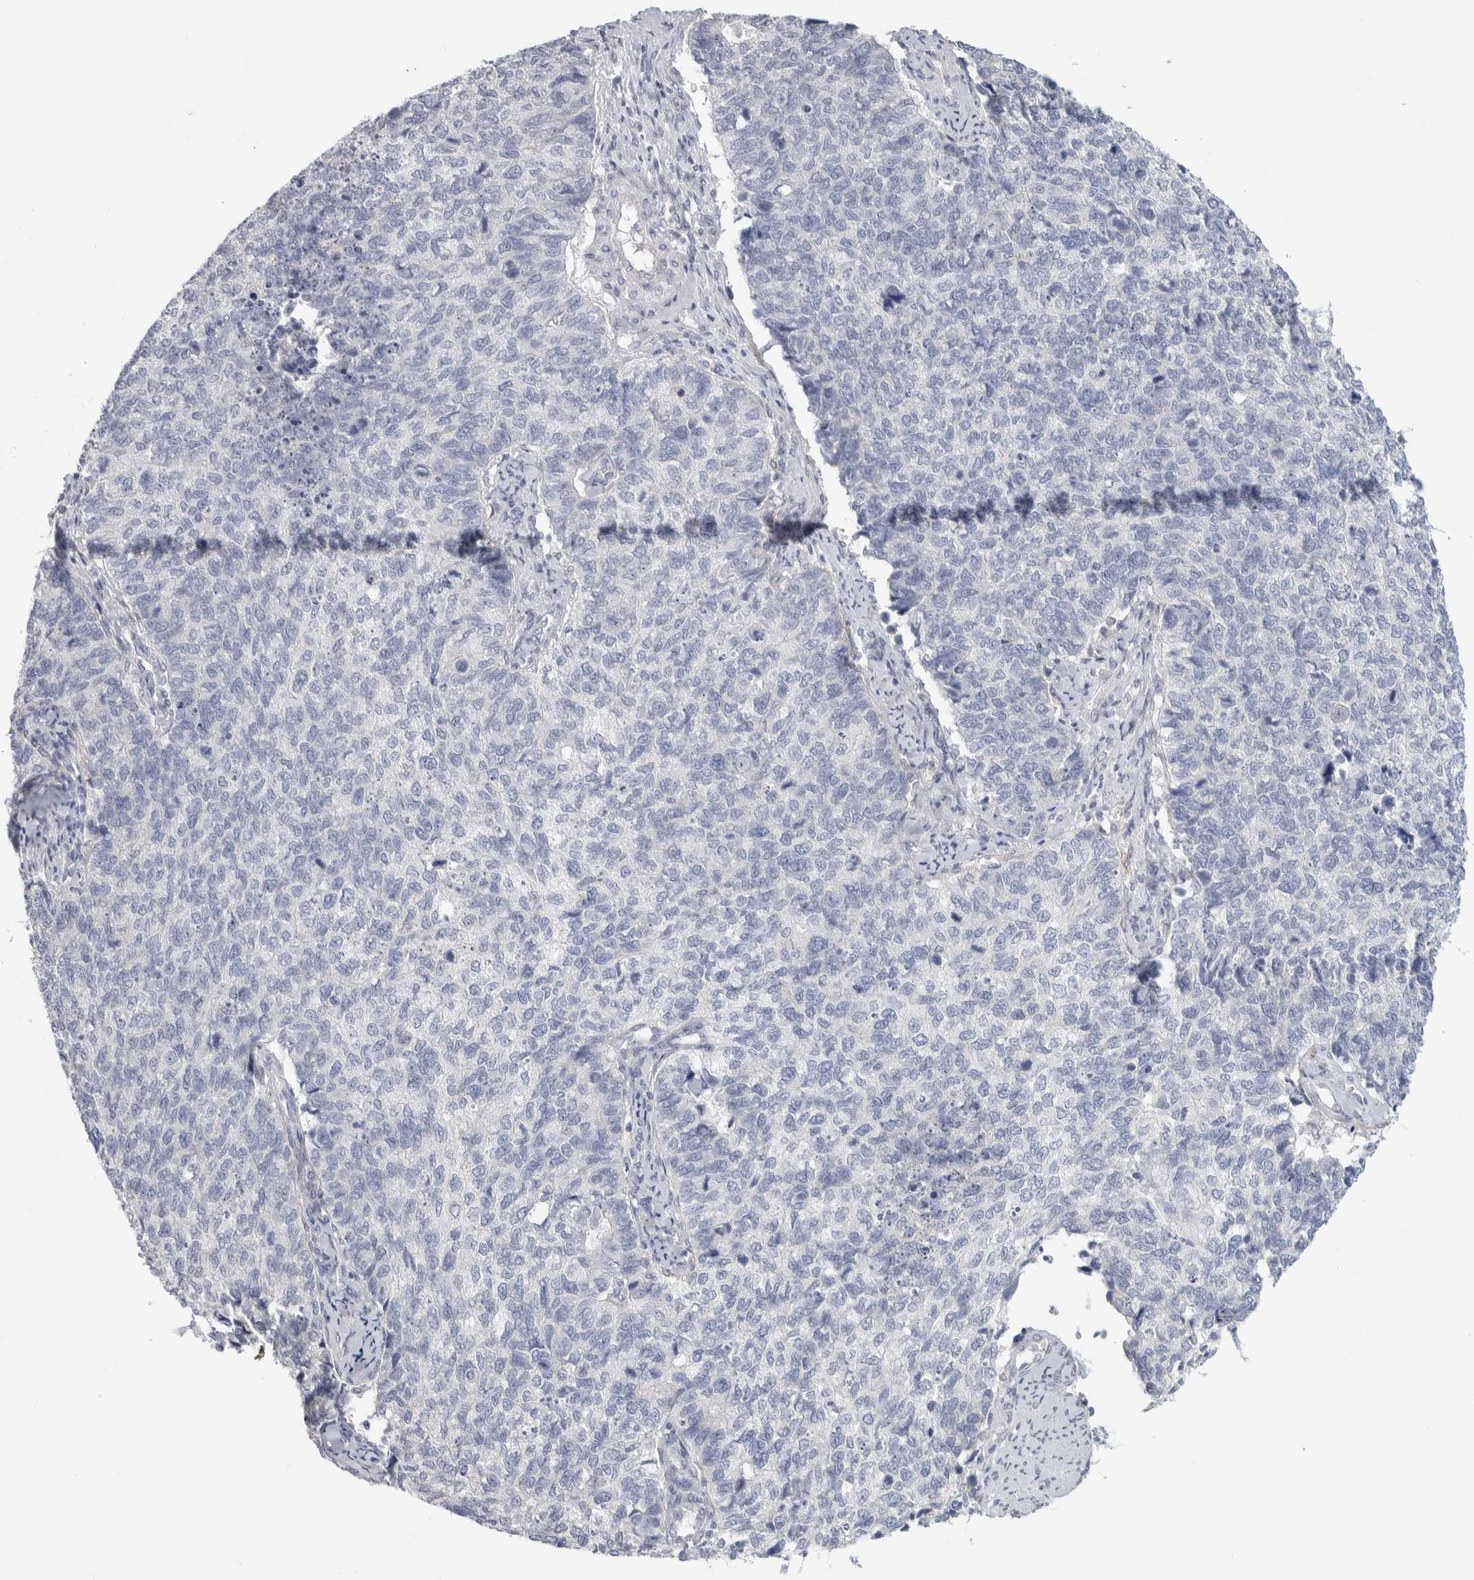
{"staining": {"intensity": "negative", "quantity": "none", "location": "none"}, "tissue": "cervical cancer", "cell_type": "Tumor cells", "image_type": "cancer", "snomed": [{"axis": "morphology", "description": "Squamous cell carcinoma, NOS"}, {"axis": "topography", "description": "Cervix"}], "caption": "DAB (3,3'-diaminobenzidine) immunohistochemical staining of cervical cancer displays no significant positivity in tumor cells.", "gene": "DCXR", "patient": {"sex": "female", "age": 63}}